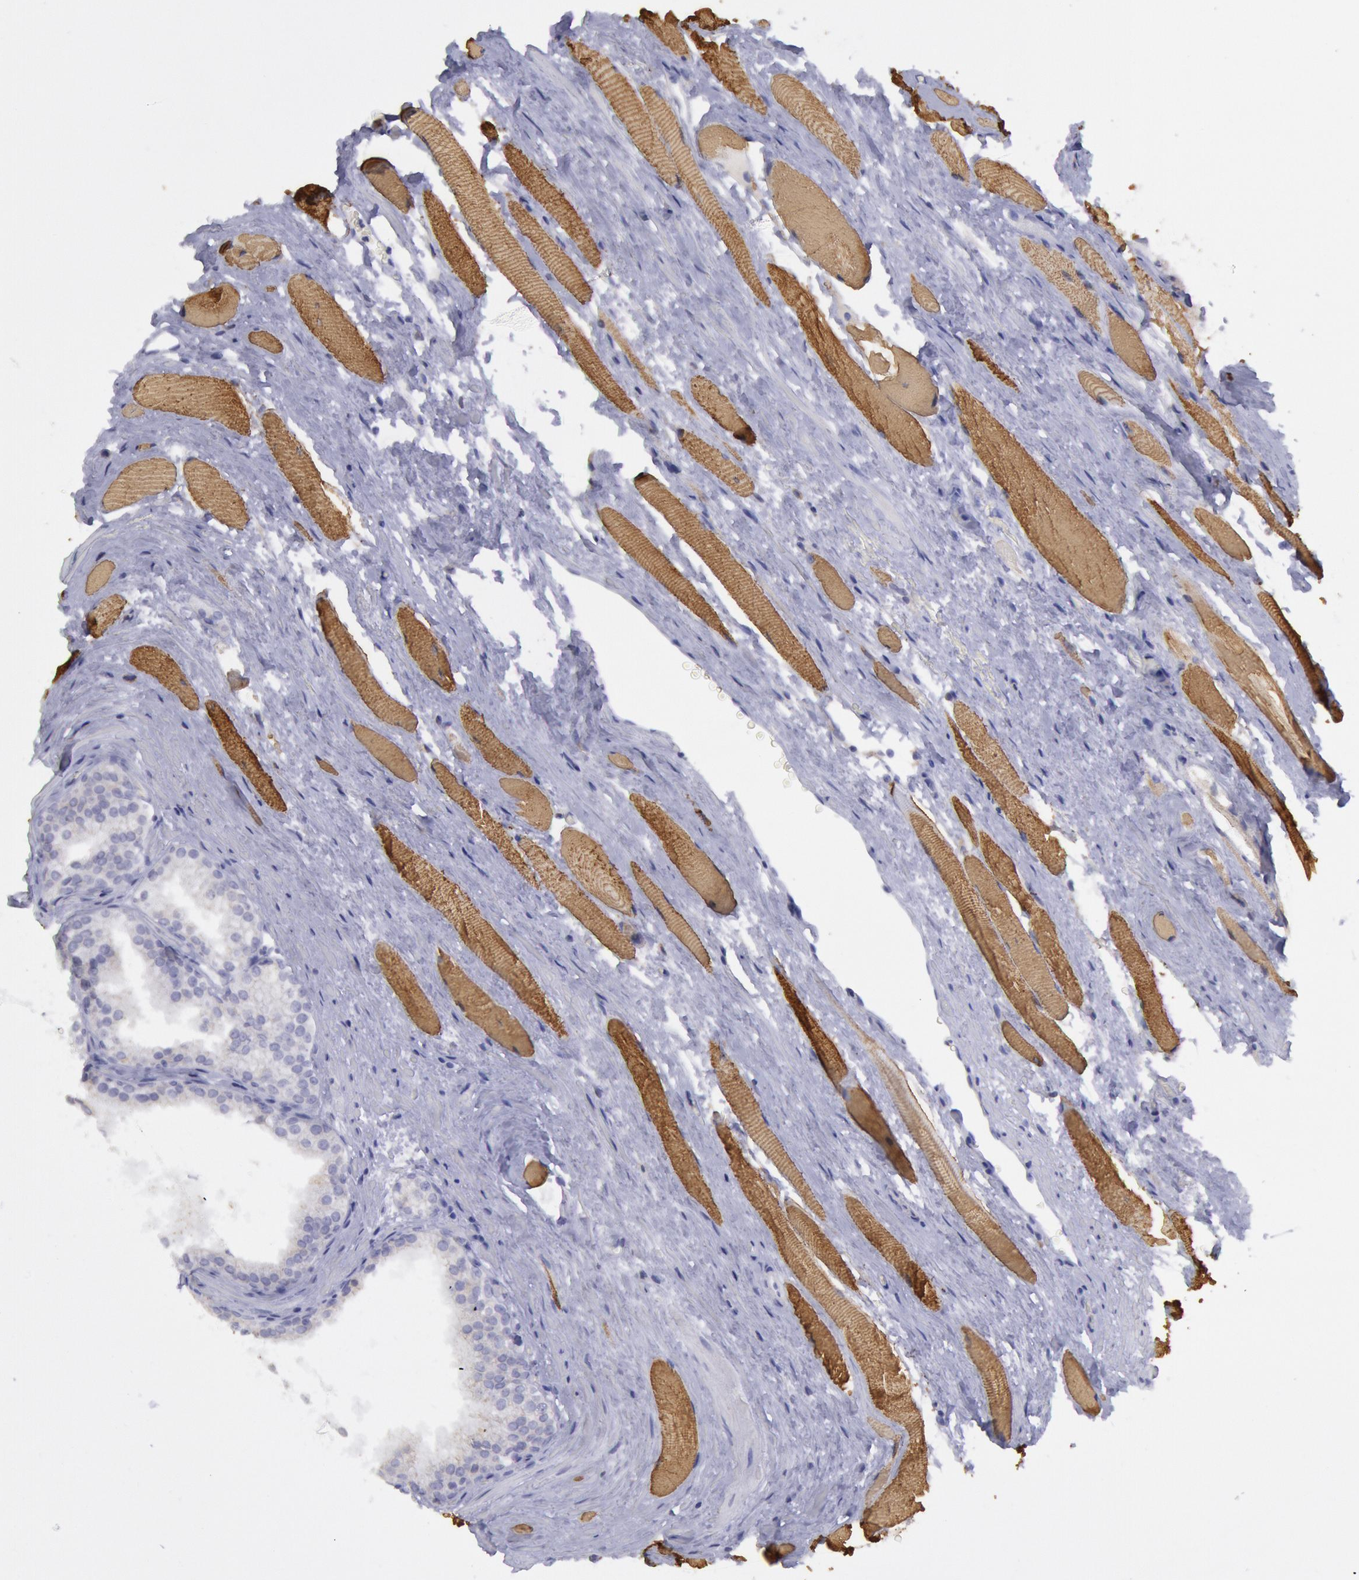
{"staining": {"intensity": "negative", "quantity": "none", "location": "none"}, "tissue": "prostate cancer", "cell_type": "Tumor cells", "image_type": "cancer", "snomed": [{"axis": "morphology", "description": "Adenocarcinoma, Medium grade"}, {"axis": "topography", "description": "Prostate"}], "caption": "Immunohistochemical staining of adenocarcinoma (medium-grade) (prostate) shows no significant expression in tumor cells.", "gene": "MYH7", "patient": {"sex": "male", "age": 72}}